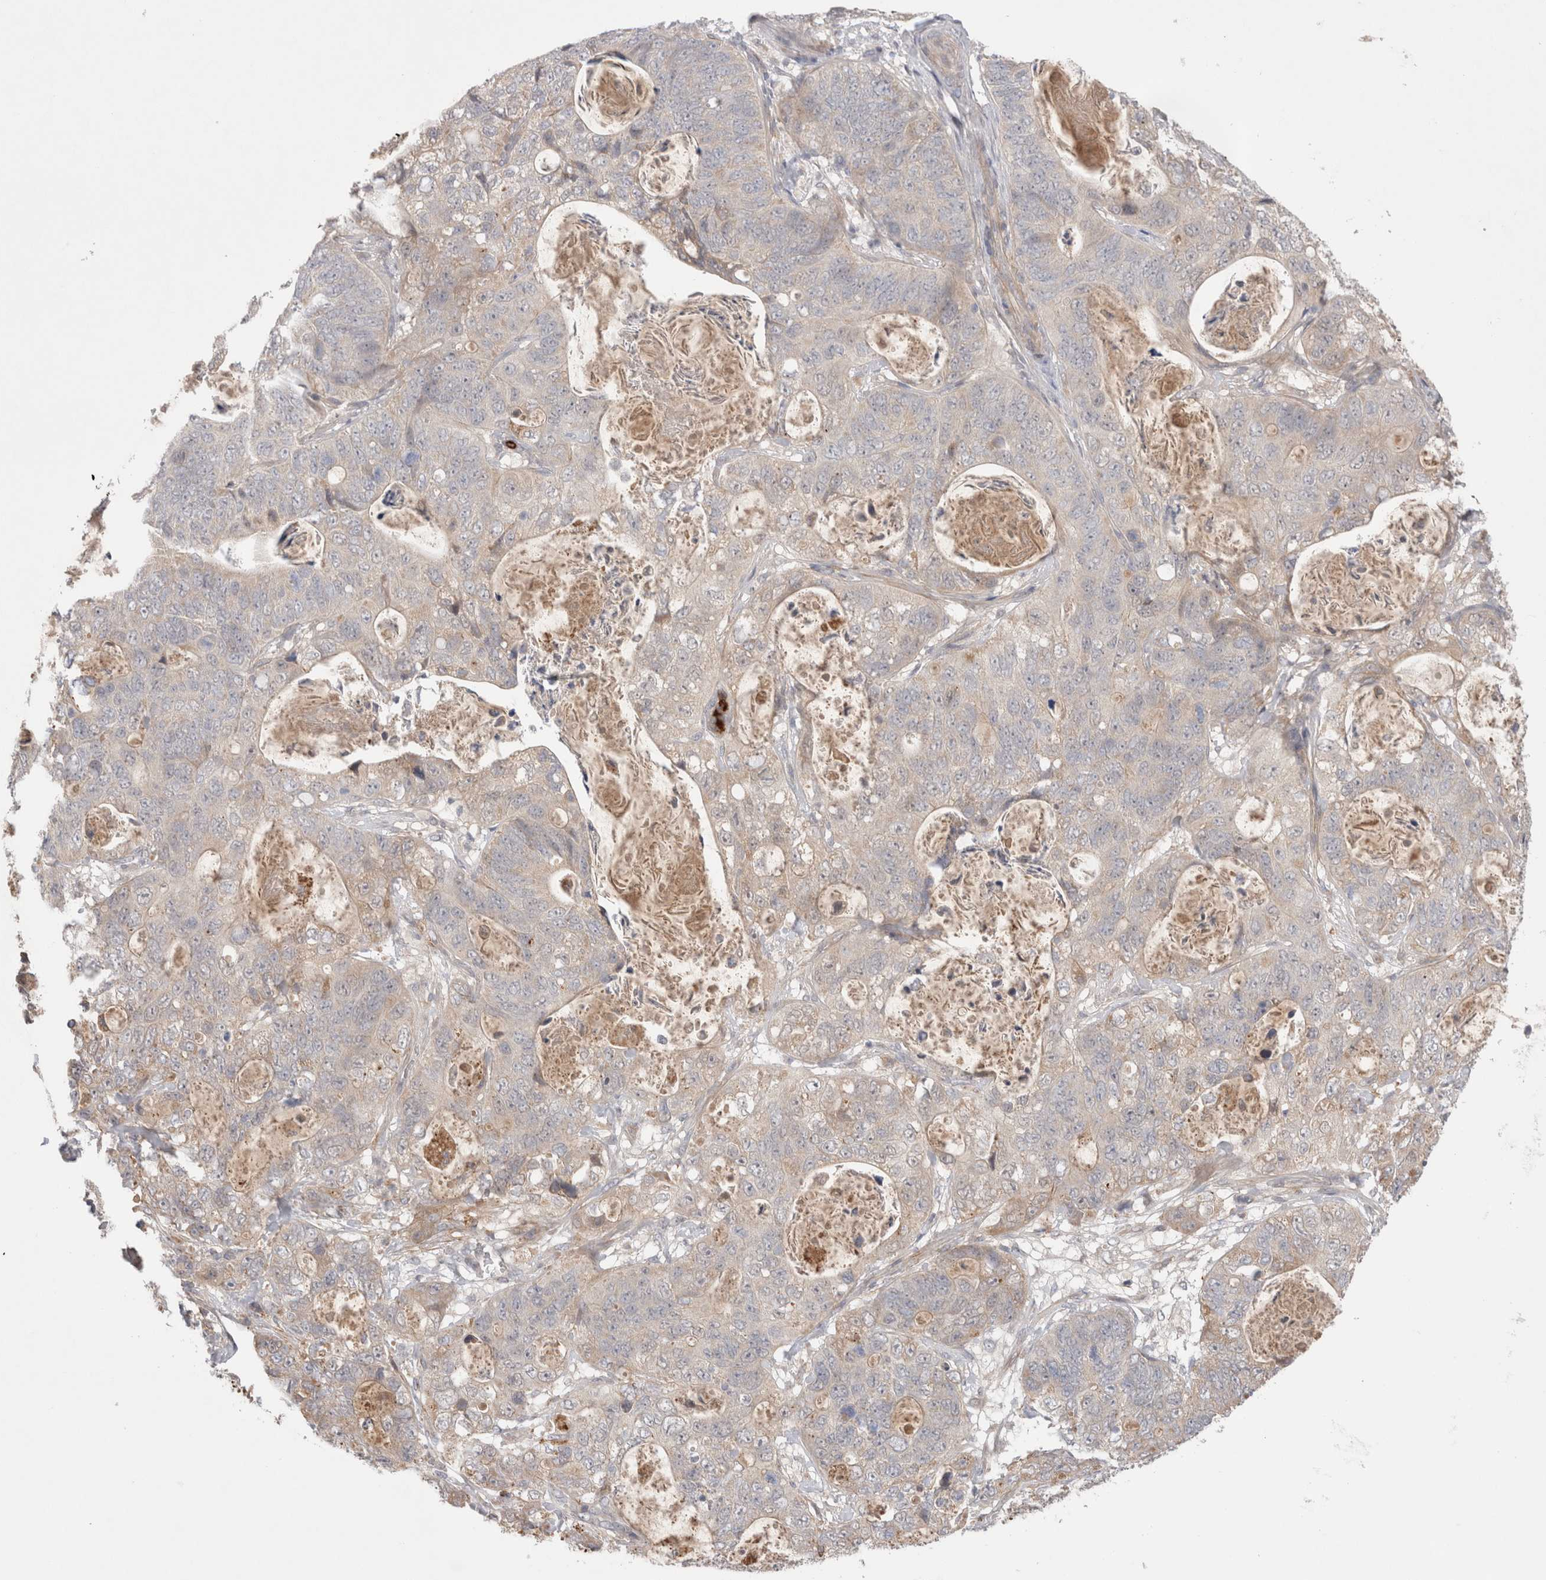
{"staining": {"intensity": "weak", "quantity": "<25%", "location": "cytoplasmic/membranous"}, "tissue": "stomach cancer", "cell_type": "Tumor cells", "image_type": "cancer", "snomed": [{"axis": "morphology", "description": "Normal tissue, NOS"}, {"axis": "morphology", "description": "Adenocarcinoma, NOS"}, {"axis": "topography", "description": "Stomach"}], "caption": "This is a histopathology image of IHC staining of stomach cancer, which shows no expression in tumor cells.", "gene": "GSDMB", "patient": {"sex": "female", "age": 89}}